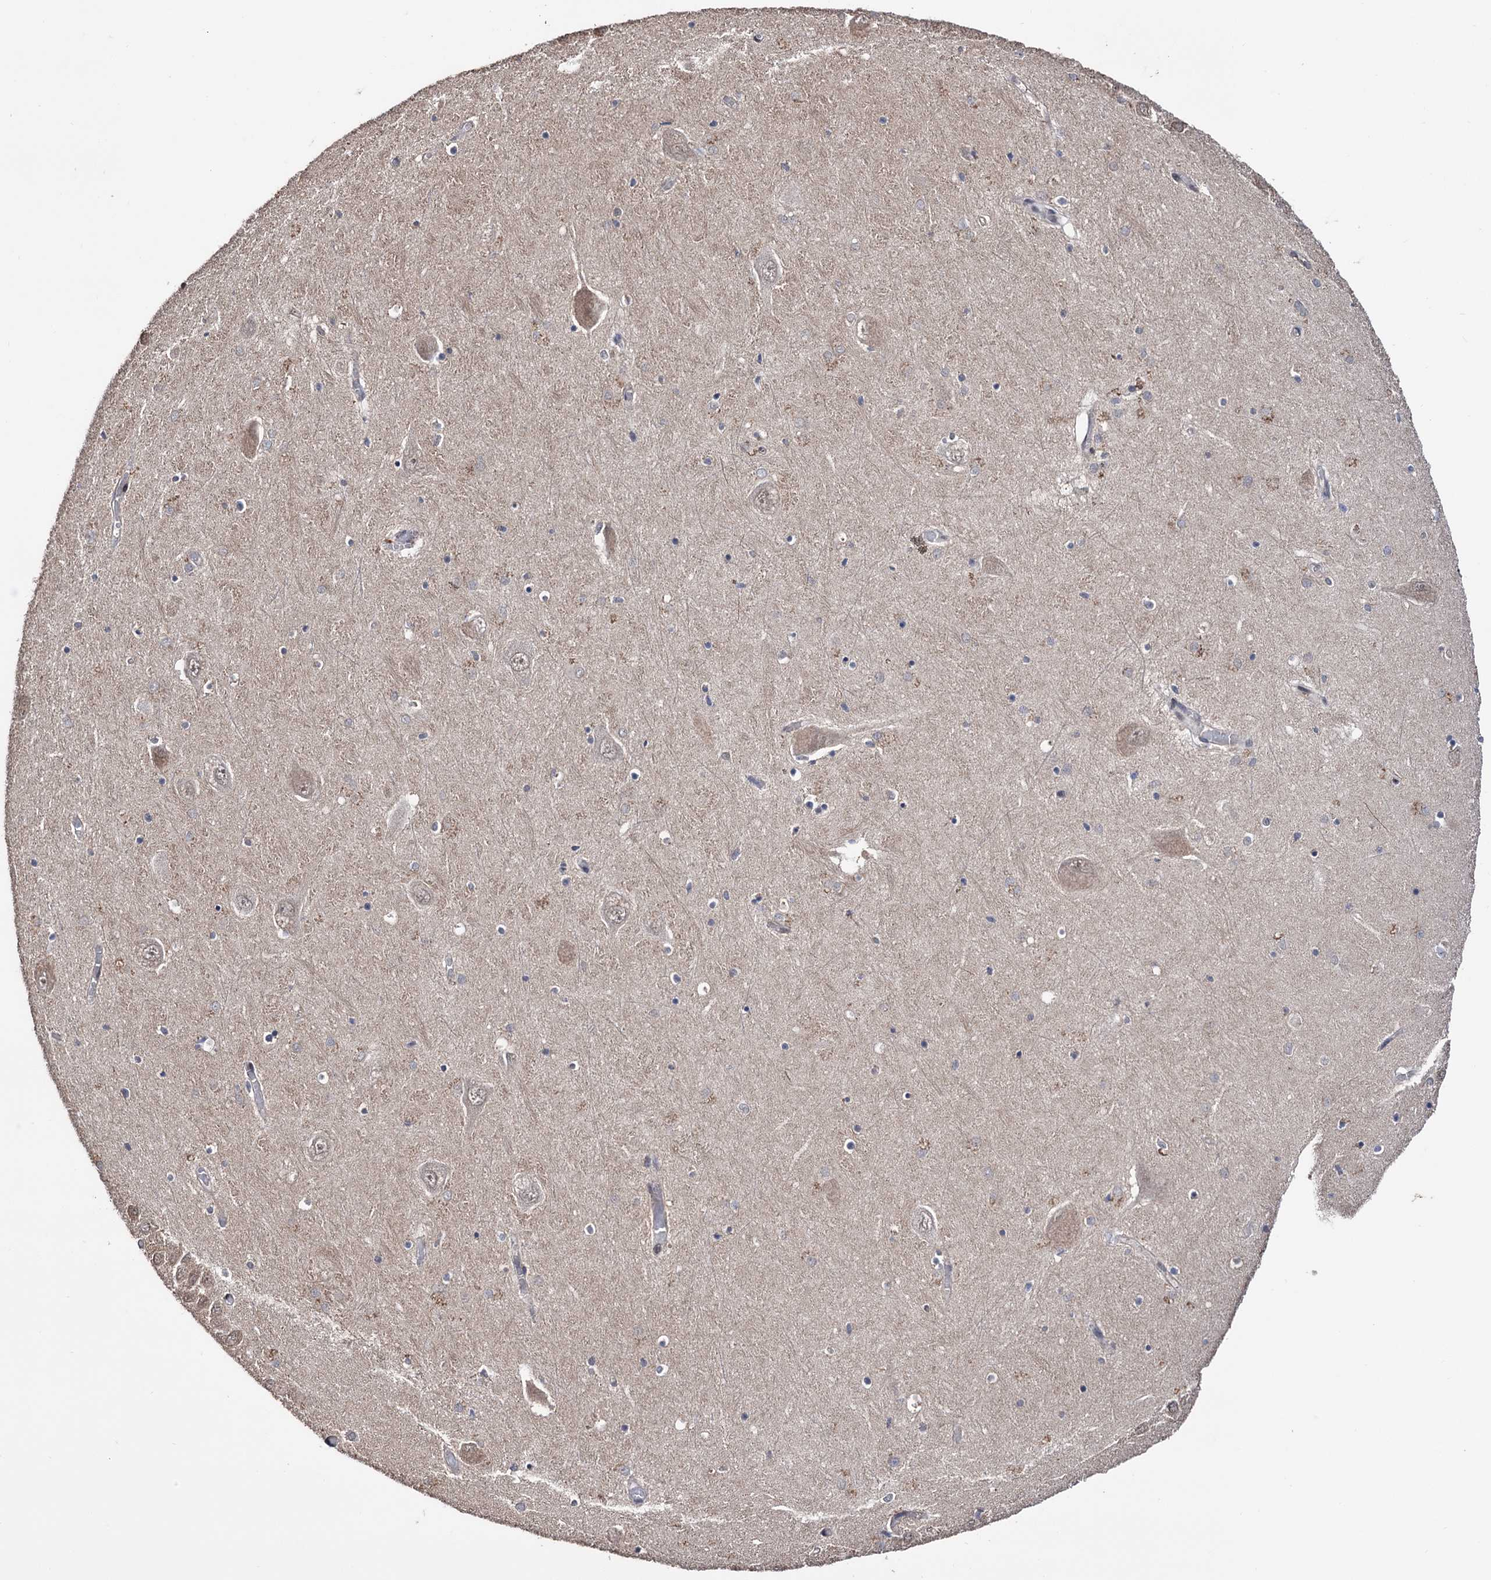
{"staining": {"intensity": "negative", "quantity": "none", "location": "none"}, "tissue": "hippocampus", "cell_type": "Glial cells", "image_type": "normal", "snomed": [{"axis": "morphology", "description": "Normal tissue, NOS"}, {"axis": "topography", "description": "Hippocampus"}], "caption": "Immunohistochemistry of normal human hippocampus shows no expression in glial cells.", "gene": "KLF5", "patient": {"sex": "male", "age": 70}}